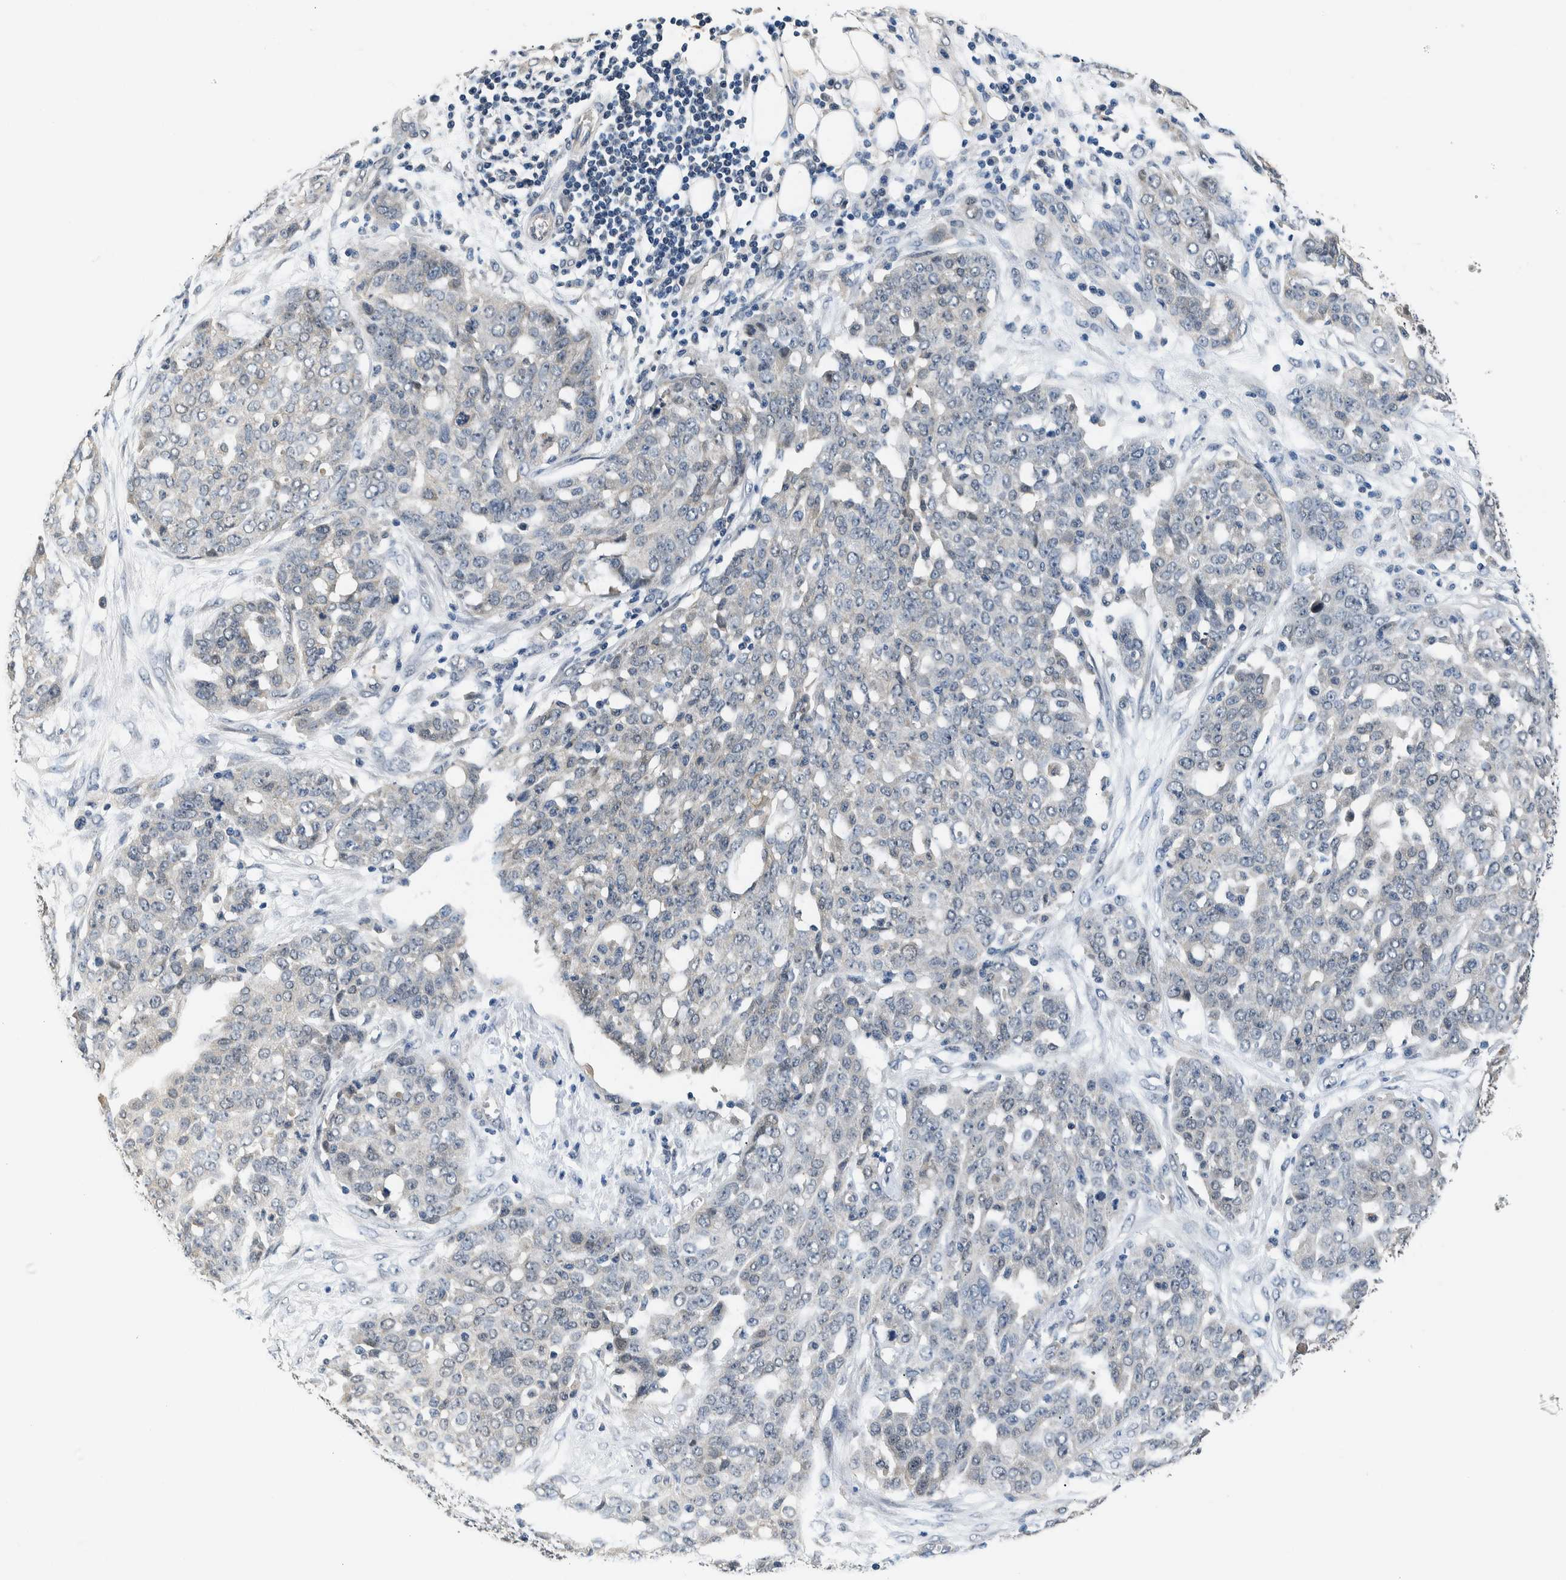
{"staining": {"intensity": "negative", "quantity": "none", "location": "none"}, "tissue": "ovarian cancer", "cell_type": "Tumor cells", "image_type": "cancer", "snomed": [{"axis": "morphology", "description": "Cystadenocarcinoma, serous, NOS"}, {"axis": "topography", "description": "Soft tissue"}, {"axis": "topography", "description": "Ovary"}], "caption": "This is a photomicrograph of IHC staining of ovarian serous cystadenocarcinoma, which shows no positivity in tumor cells.", "gene": "NIBAN2", "patient": {"sex": "female", "age": 57}}